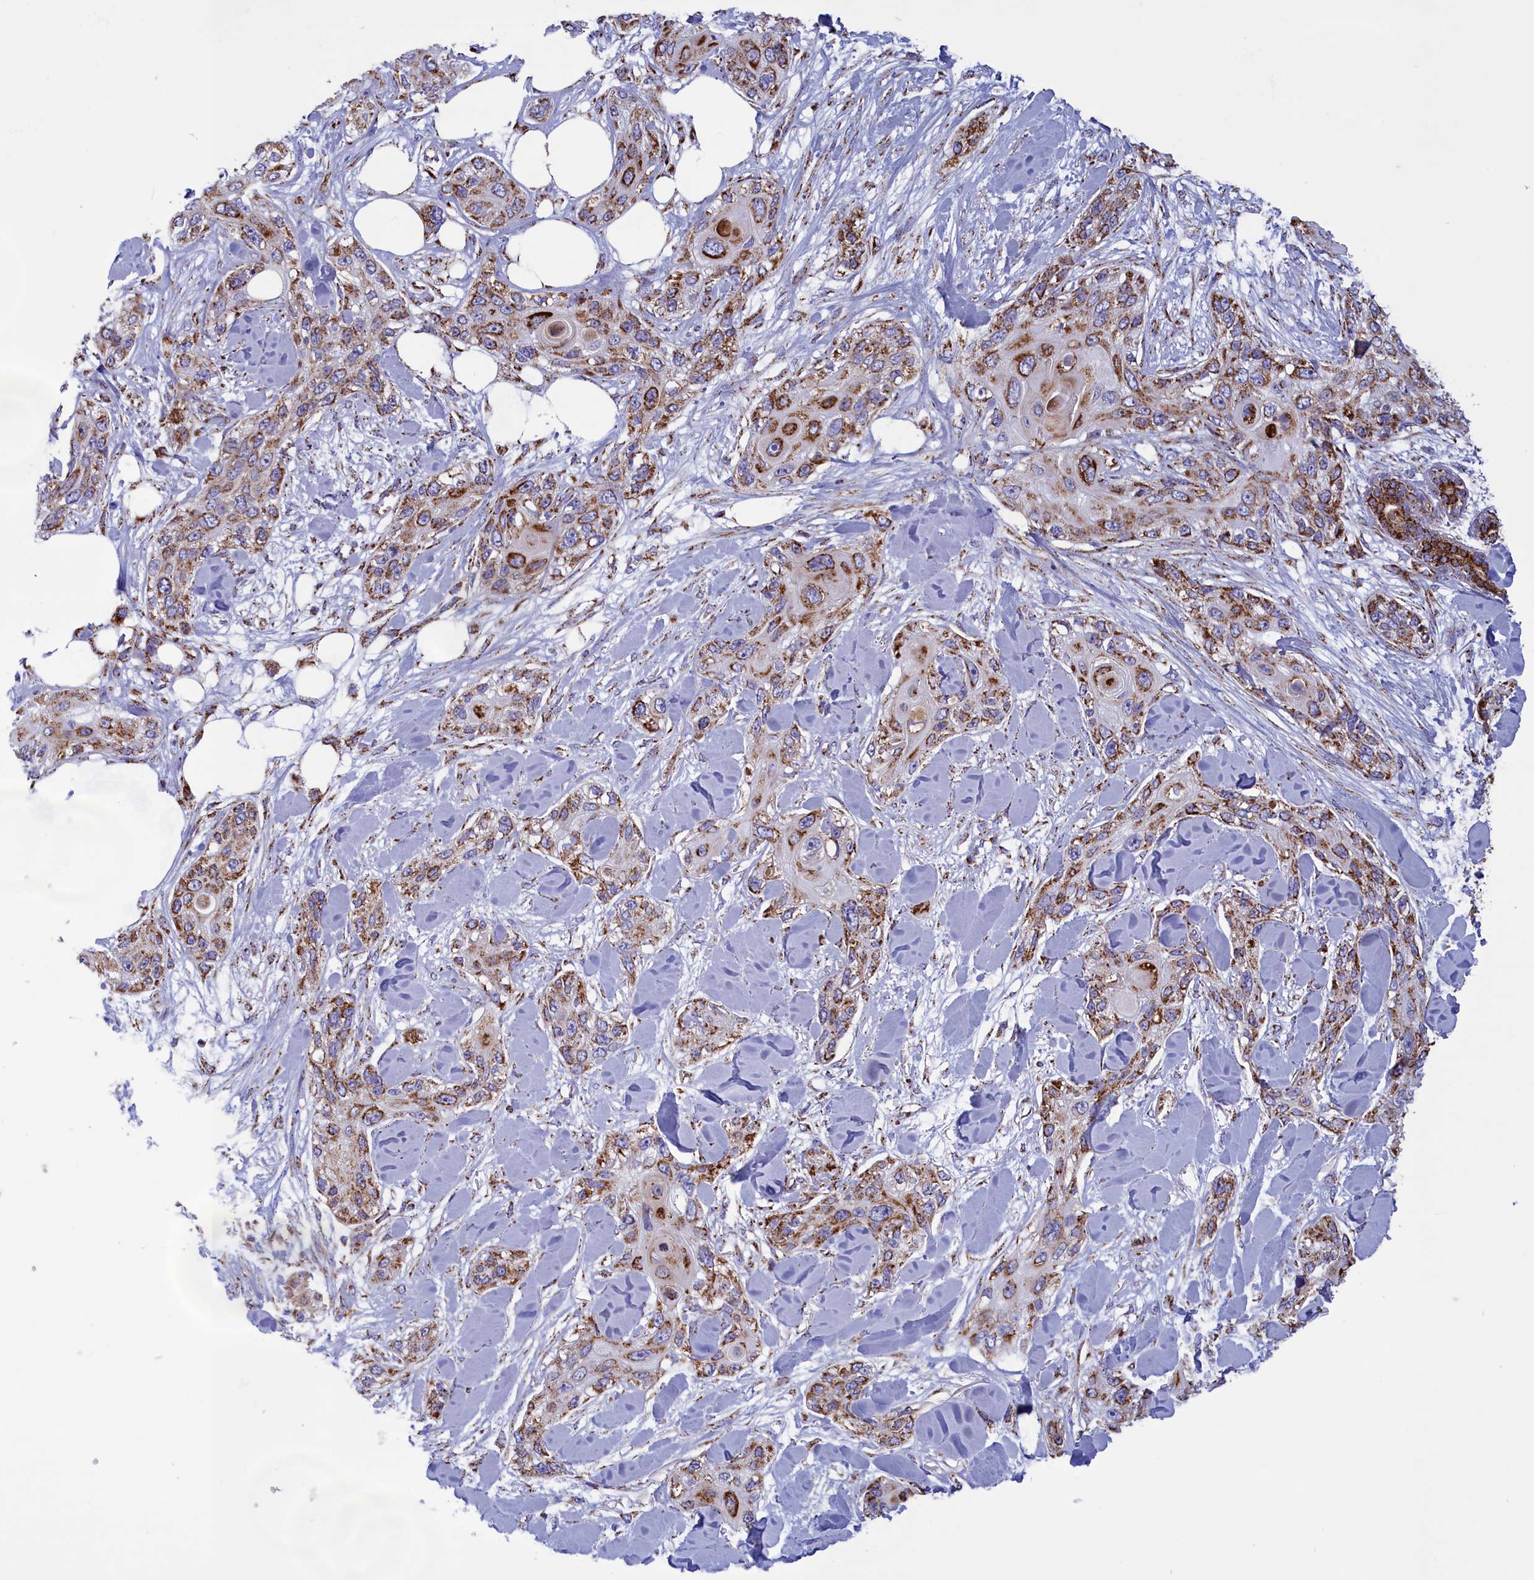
{"staining": {"intensity": "strong", "quantity": "25%-75%", "location": "cytoplasmic/membranous"}, "tissue": "skin cancer", "cell_type": "Tumor cells", "image_type": "cancer", "snomed": [{"axis": "morphology", "description": "Normal tissue, NOS"}, {"axis": "morphology", "description": "Squamous cell carcinoma, NOS"}, {"axis": "topography", "description": "Skin"}], "caption": "This is a micrograph of IHC staining of skin cancer, which shows strong staining in the cytoplasmic/membranous of tumor cells.", "gene": "ISOC2", "patient": {"sex": "male", "age": 72}}